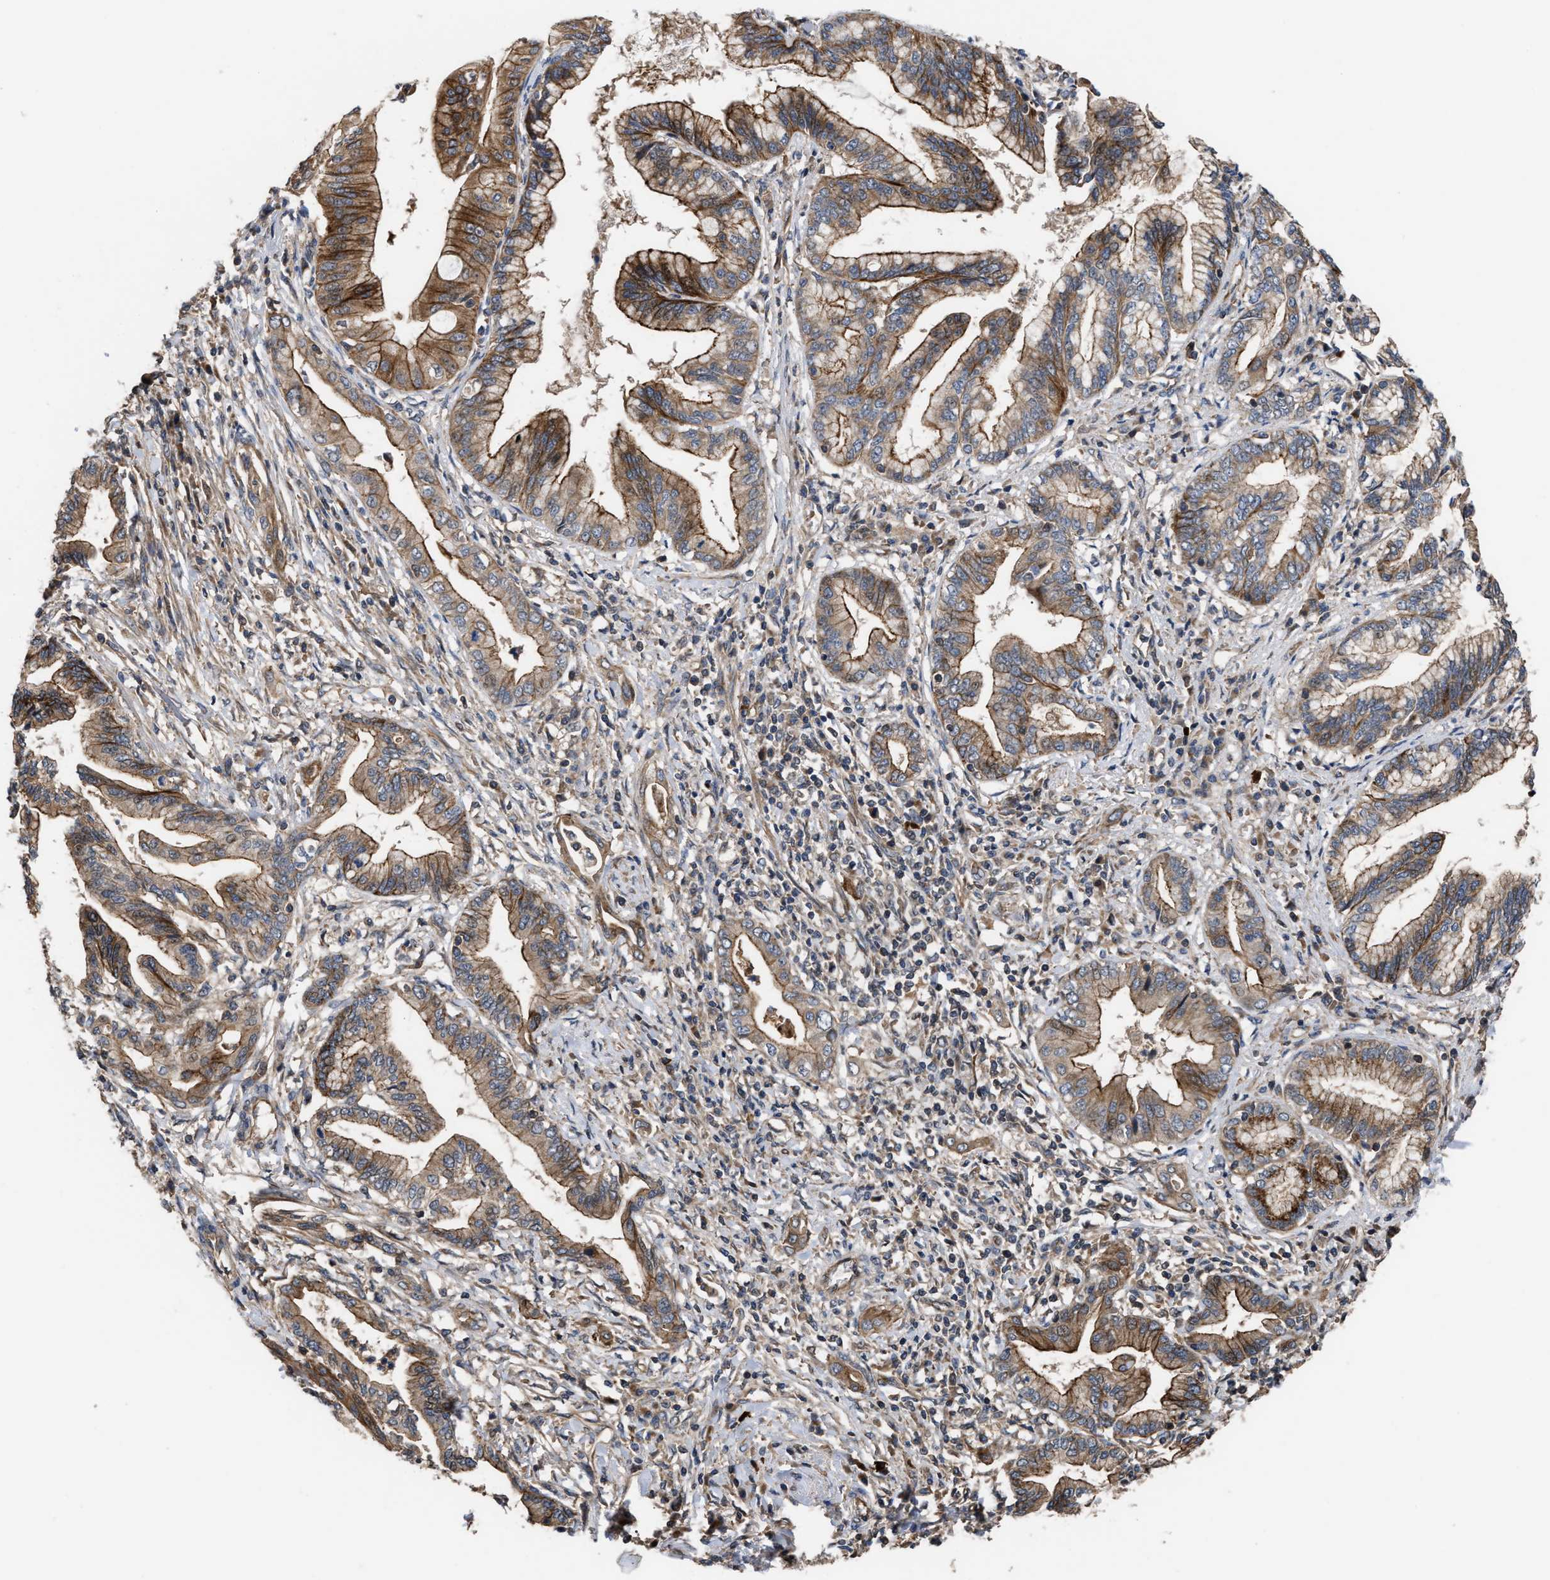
{"staining": {"intensity": "moderate", "quantity": ">75%", "location": "cytoplasmic/membranous"}, "tissue": "pancreatic cancer", "cell_type": "Tumor cells", "image_type": "cancer", "snomed": [{"axis": "morphology", "description": "Adenocarcinoma, NOS"}, {"axis": "topography", "description": "Pancreas"}], "caption": "A photomicrograph of human pancreatic cancer stained for a protein demonstrates moderate cytoplasmic/membranous brown staining in tumor cells.", "gene": "STAU1", "patient": {"sex": "female", "age": 64}}